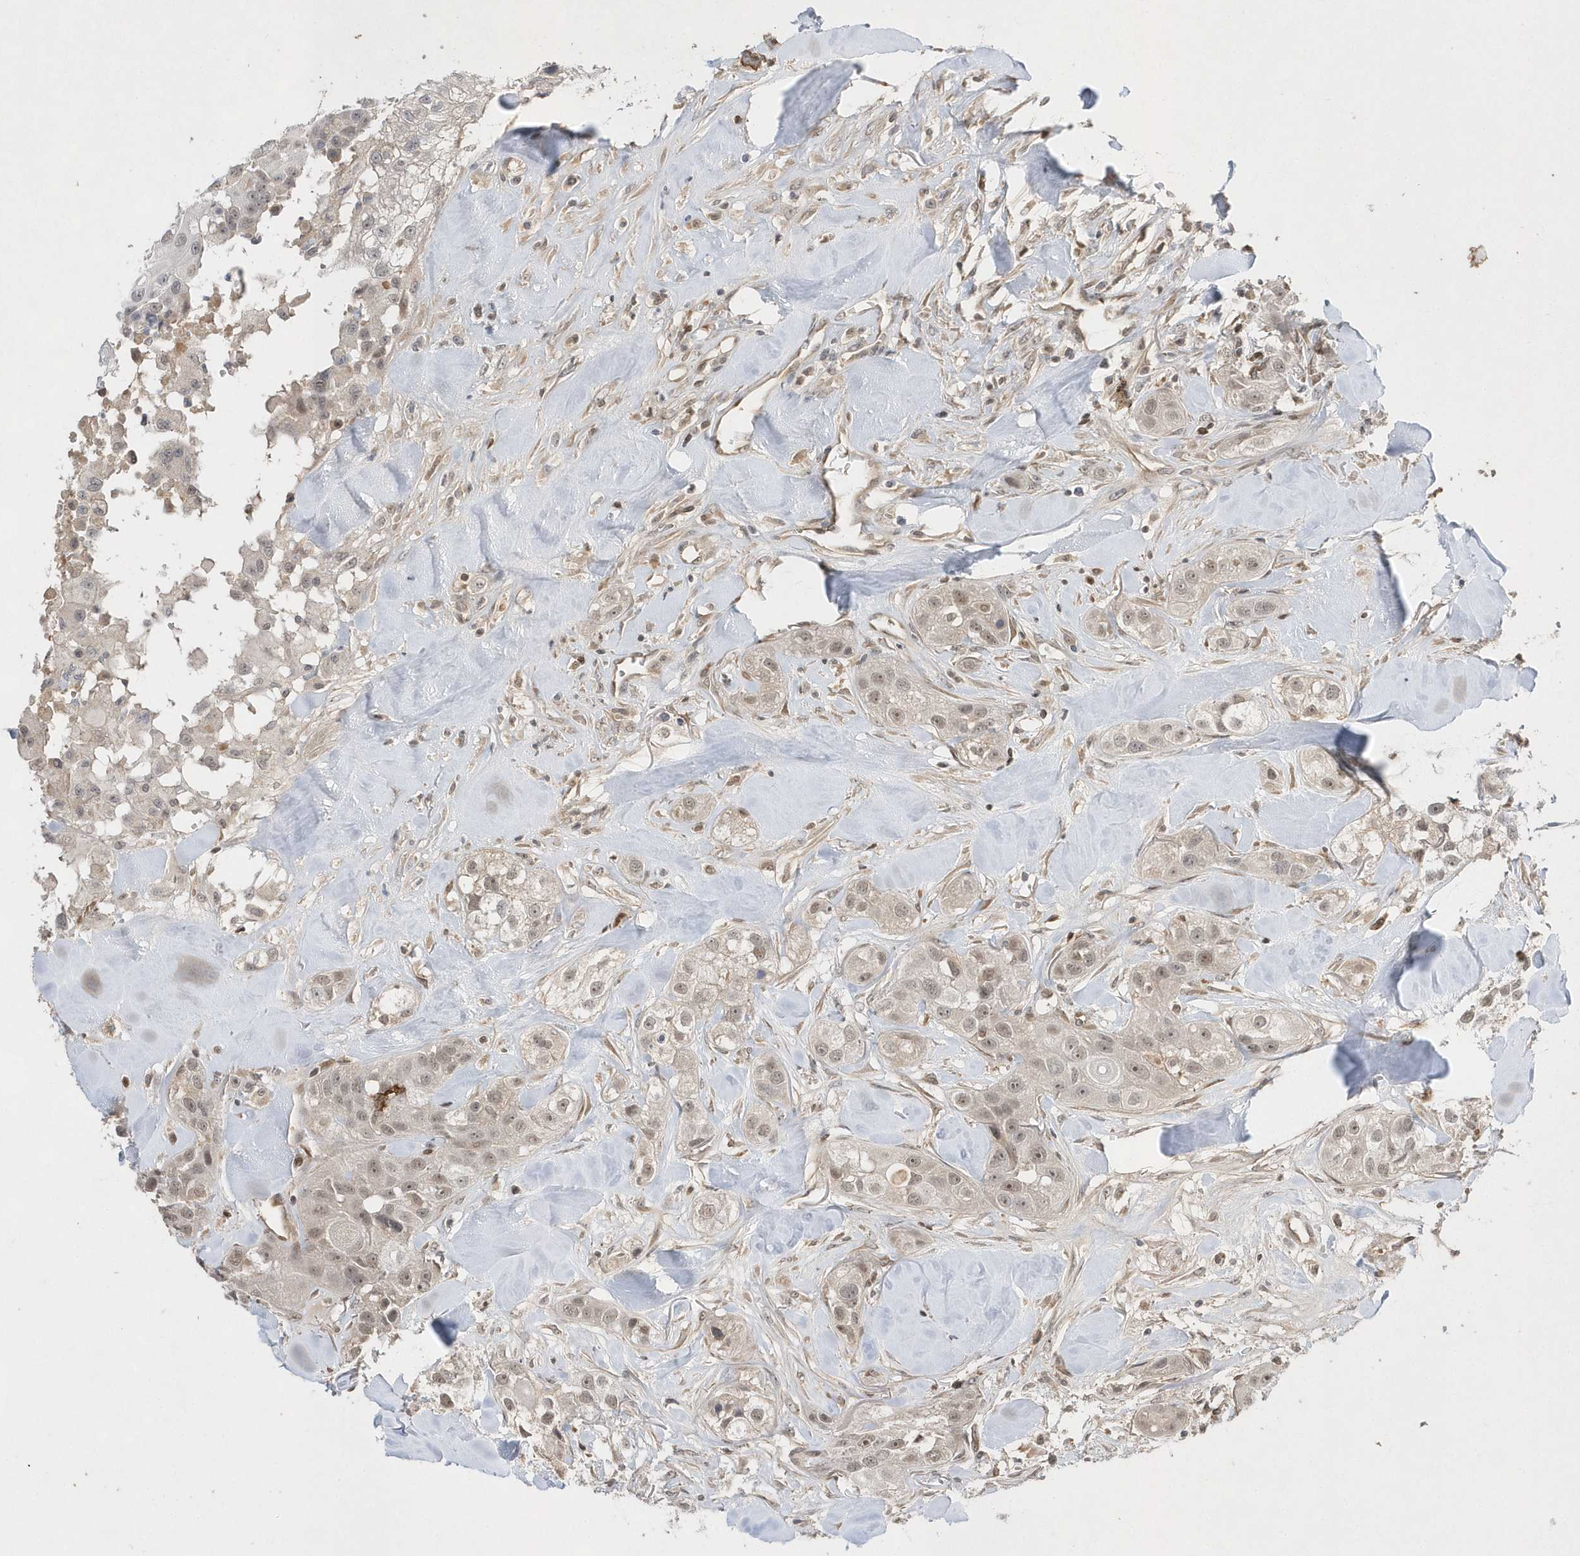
{"staining": {"intensity": "weak", "quantity": "25%-75%", "location": "nuclear"}, "tissue": "head and neck cancer", "cell_type": "Tumor cells", "image_type": "cancer", "snomed": [{"axis": "morphology", "description": "Normal tissue, NOS"}, {"axis": "morphology", "description": "Squamous cell carcinoma, NOS"}, {"axis": "topography", "description": "Skeletal muscle"}, {"axis": "topography", "description": "Head-Neck"}], "caption": "Weak nuclear staining is appreciated in approximately 25%-75% of tumor cells in head and neck squamous cell carcinoma.", "gene": "TMEM132B", "patient": {"sex": "male", "age": 51}}